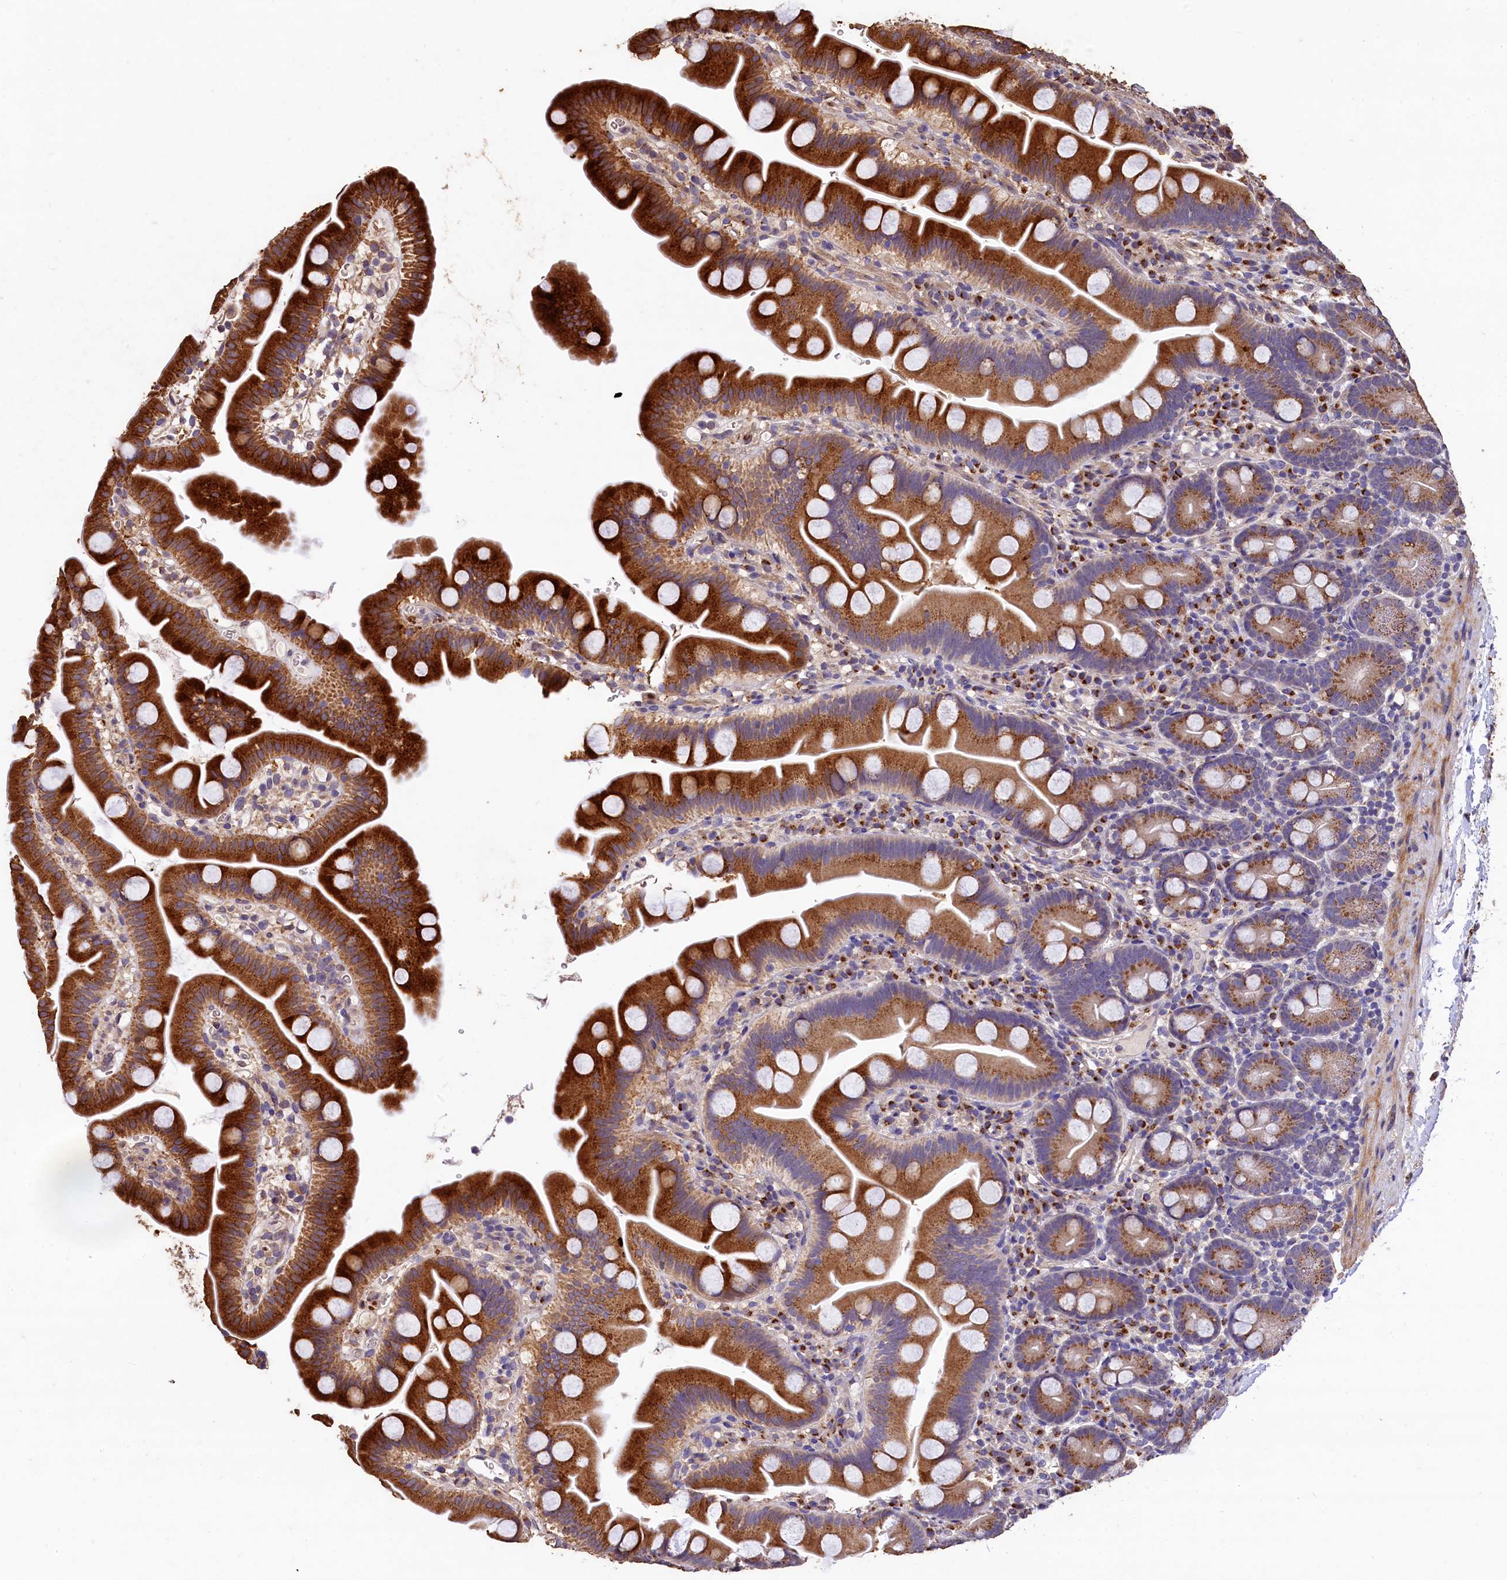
{"staining": {"intensity": "strong", "quantity": ">75%", "location": "cytoplasmic/membranous"}, "tissue": "small intestine", "cell_type": "Glandular cells", "image_type": "normal", "snomed": [{"axis": "morphology", "description": "Normal tissue, NOS"}, {"axis": "topography", "description": "Small intestine"}], "caption": "Glandular cells display strong cytoplasmic/membranous positivity in approximately >75% of cells in benign small intestine.", "gene": "LSM4", "patient": {"sex": "female", "age": 68}}